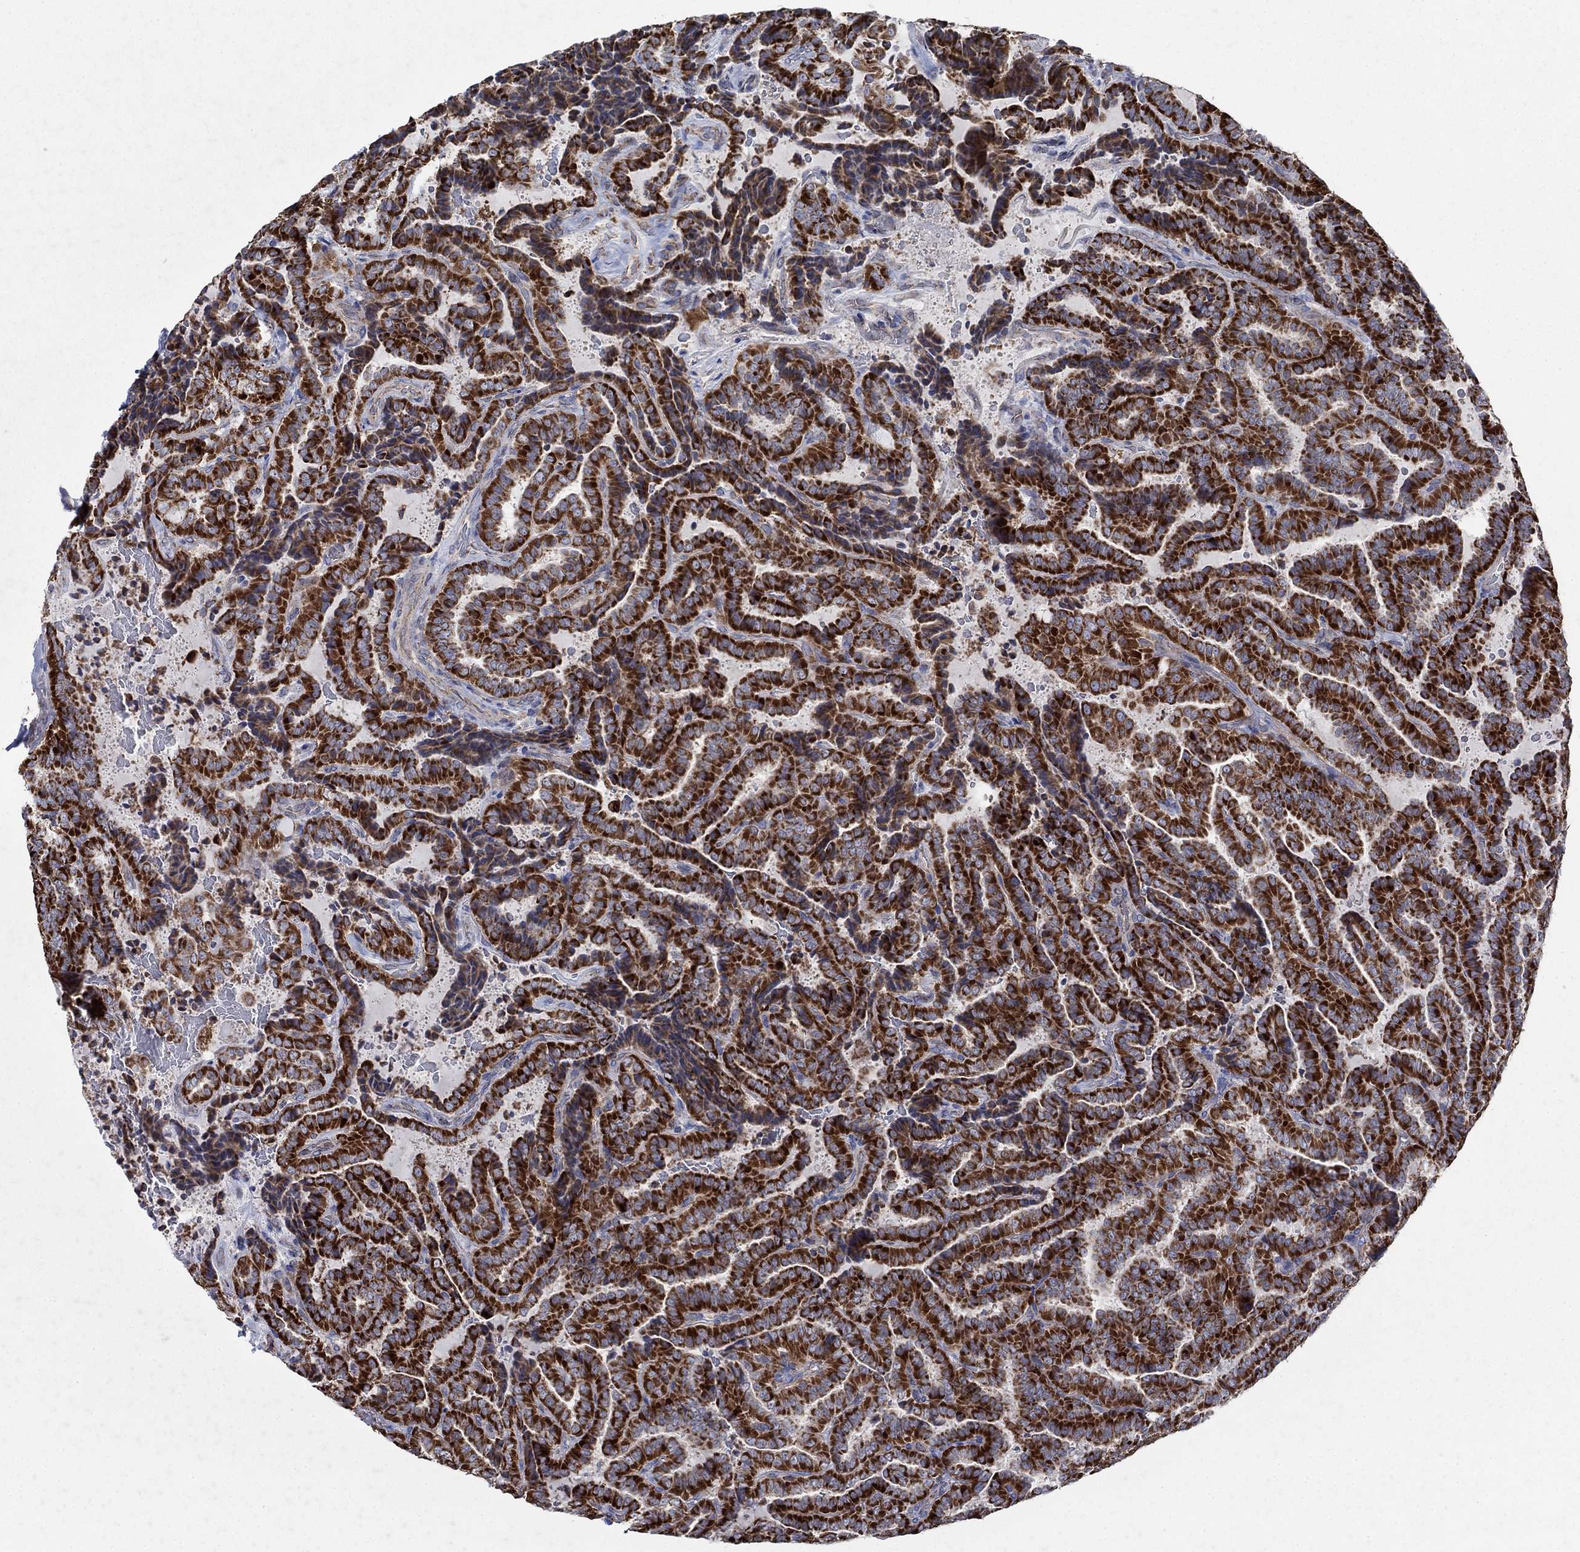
{"staining": {"intensity": "strong", "quantity": ">75%", "location": "cytoplasmic/membranous"}, "tissue": "thyroid cancer", "cell_type": "Tumor cells", "image_type": "cancer", "snomed": [{"axis": "morphology", "description": "Papillary adenocarcinoma, NOS"}, {"axis": "topography", "description": "Thyroid gland"}], "caption": "Immunohistochemistry micrograph of human papillary adenocarcinoma (thyroid) stained for a protein (brown), which demonstrates high levels of strong cytoplasmic/membranous staining in about >75% of tumor cells.", "gene": "NCEH1", "patient": {"sex": "female", "age": 39}}